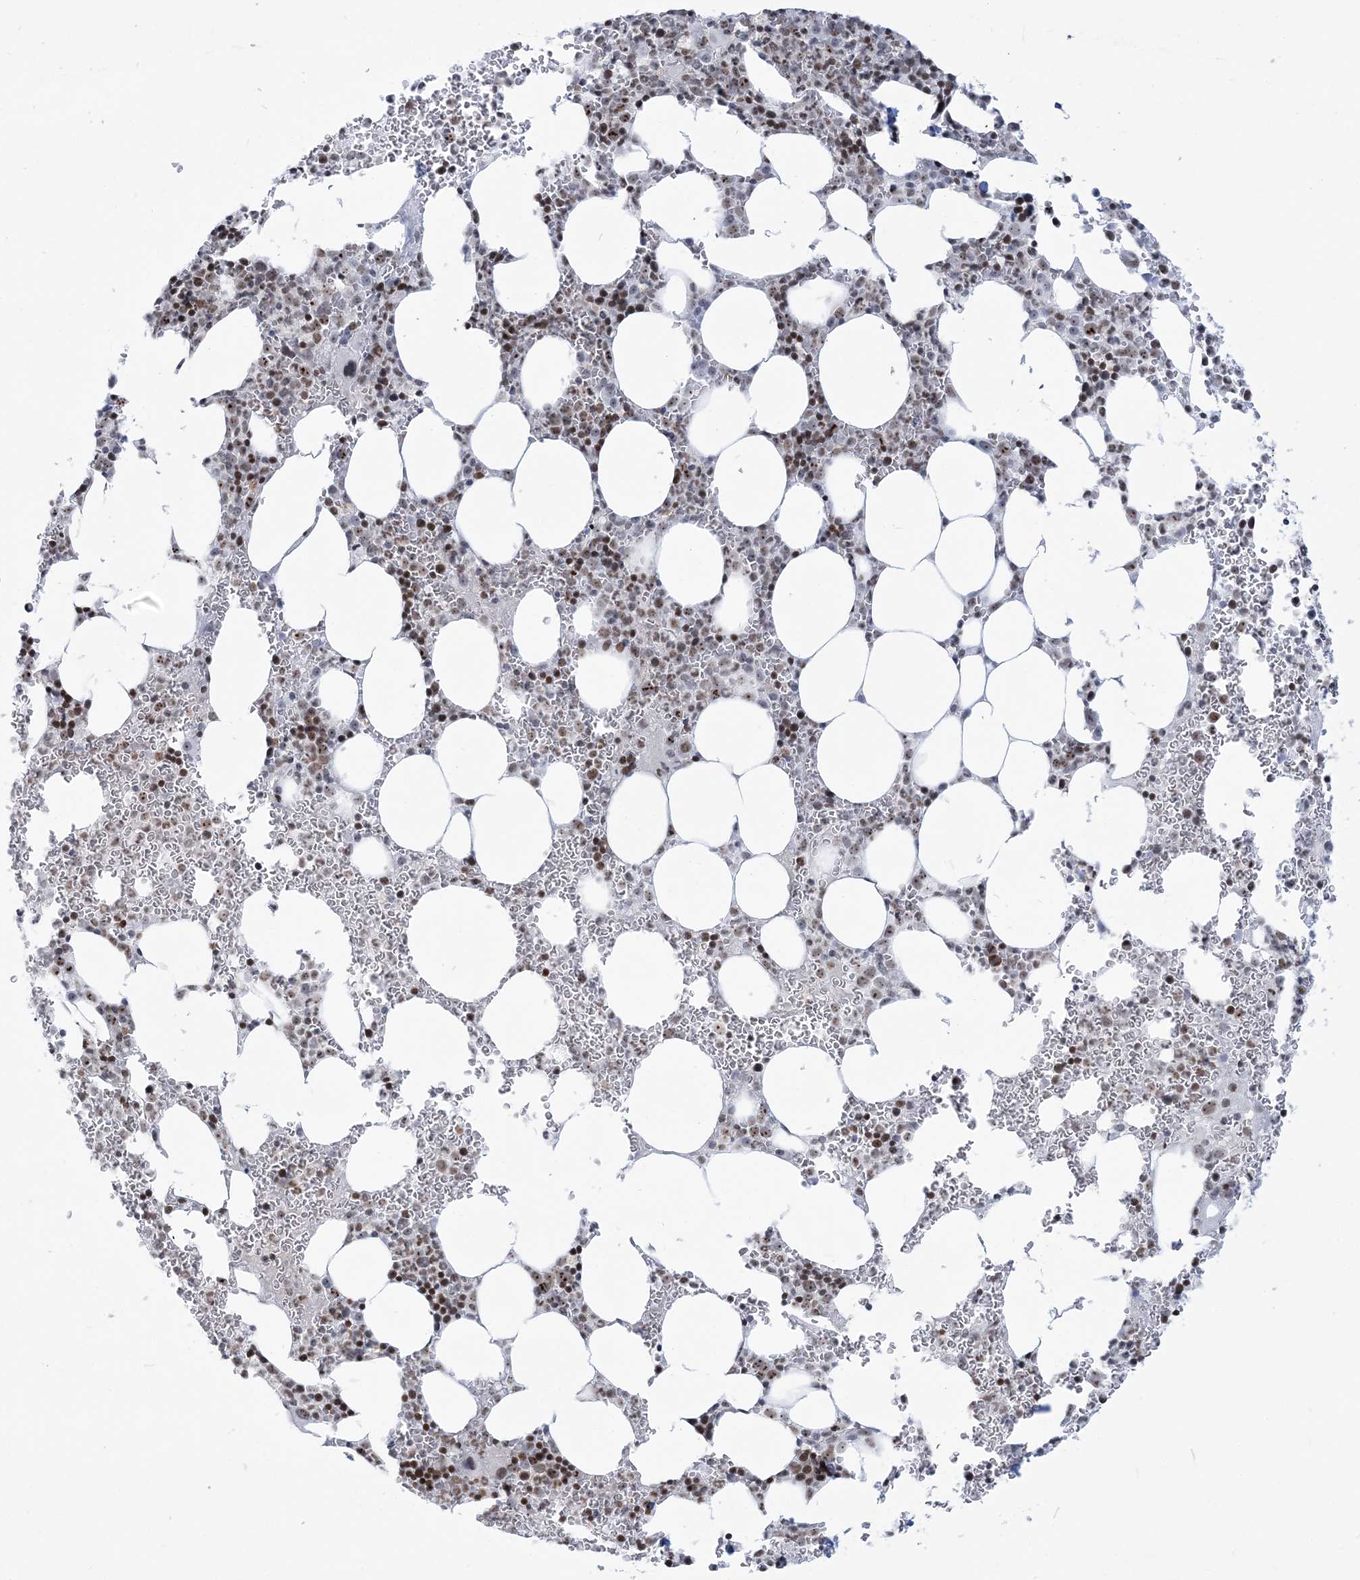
{"staining": {"intensity": "strong", "quantity": "25%-75%", "location": "nuclear"}, "tissue": "bone marrow", "cell_type": "Hematopoietic cells", "image_type": "normal", "snomed": [{"axis": "morphology", "description": "Normal tissue, NOS"}, {"axis": "topography", "description": "Bone marrow"}], "caption": "Hematopoietic cells show strong nuclear expression in approximately 25%-75% of cells in benign bone marrow.", "gene": "DDX21", "patient": {"sex": "female", "age": 78}}